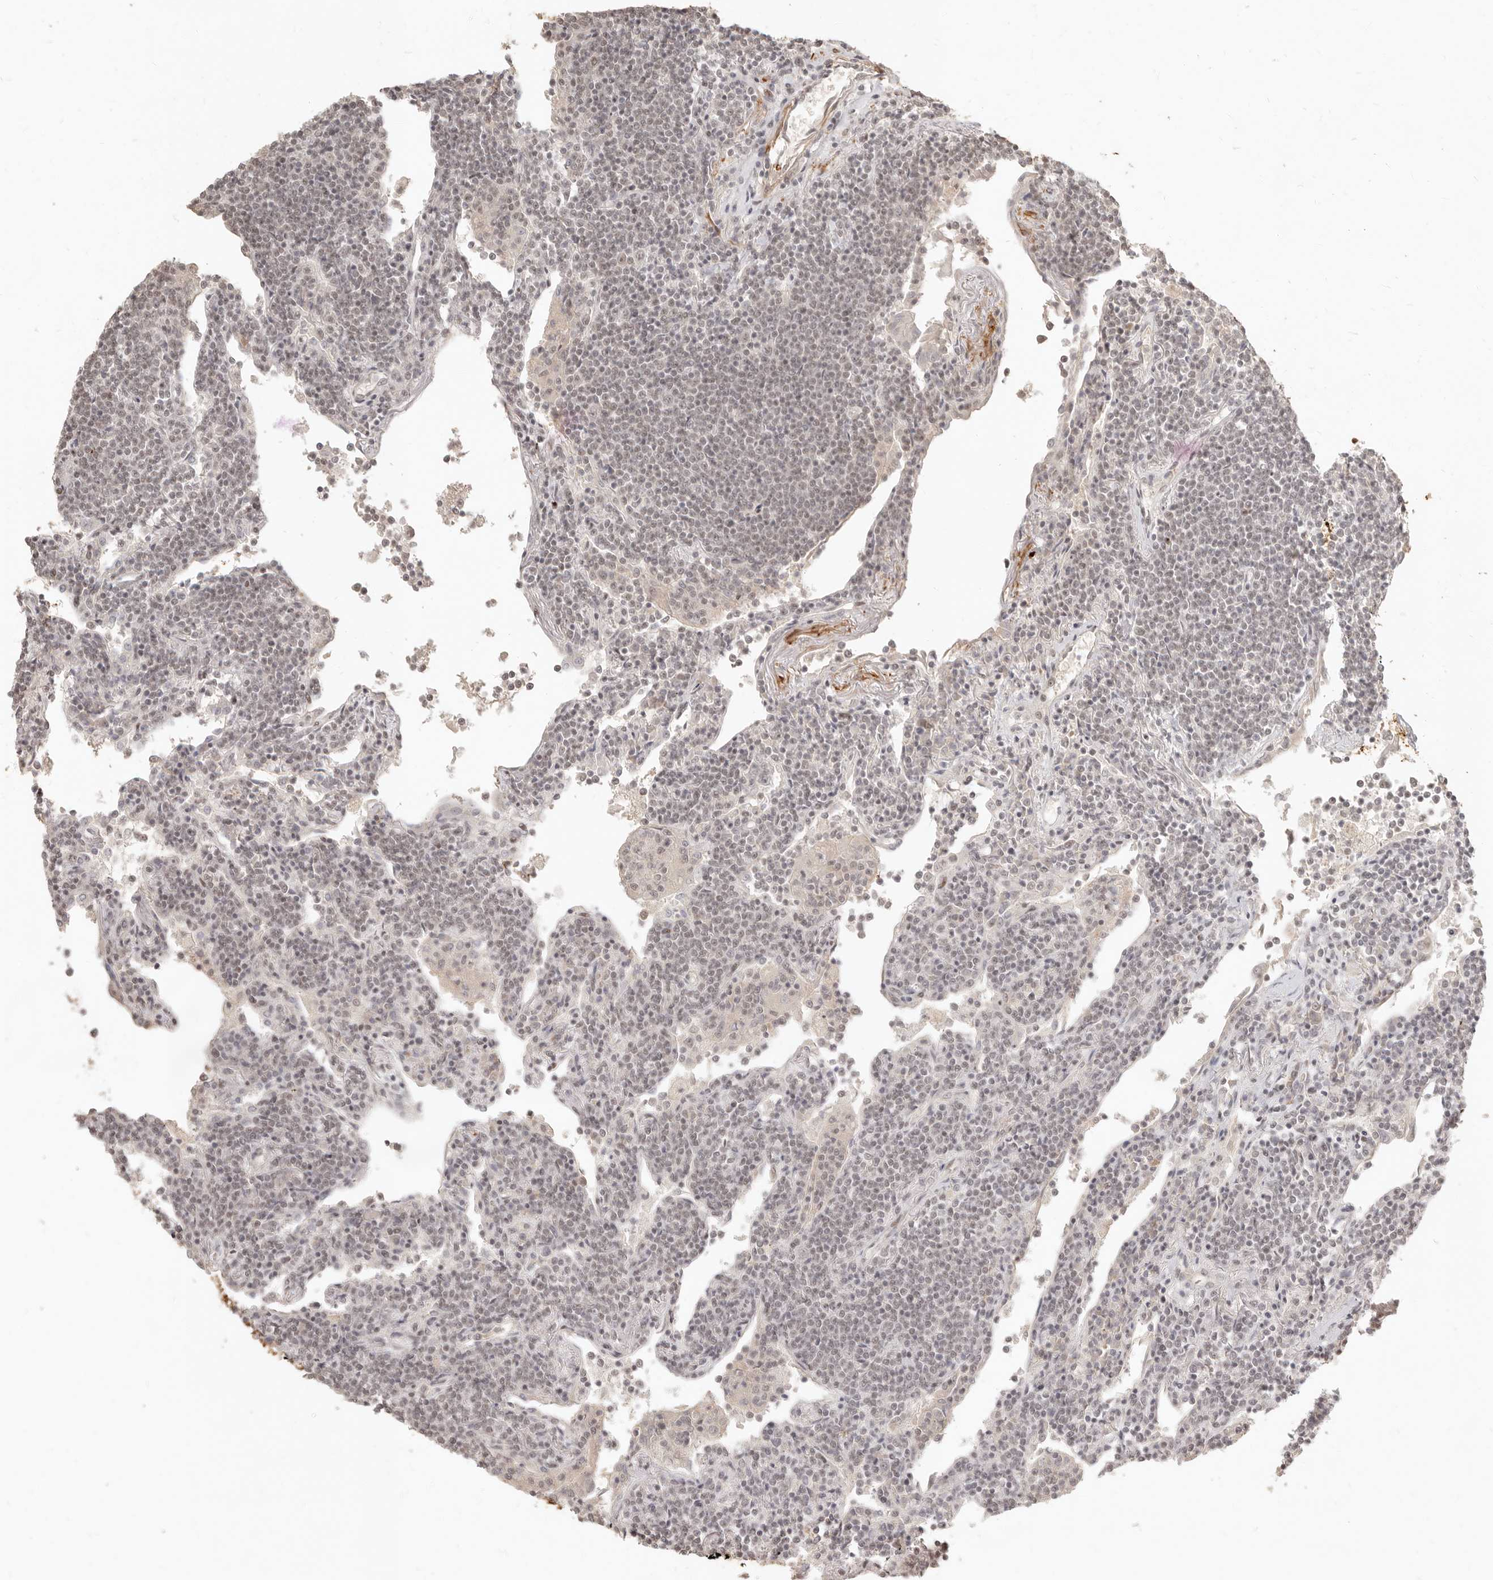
{"staining": {"intensity": "negative", "quantity": "none", "location": "none"}, "tissue": "lymphoma", "cell_type": "Tumor cells", "image_type": "cancer", "snomed": [{"axis": "morphology", "description": "Malignant lymphoma, non-Hodgkin's type, Low grade"}, {"axis": "topography", "description": "Lung"}], "caption": "This is an immunohistochemistry (IHC) histopathology image of human lymphoma. There is no staining in tumor cells.", "gene": "GABPA", "patient": {"sex": "female", "age": 71}}